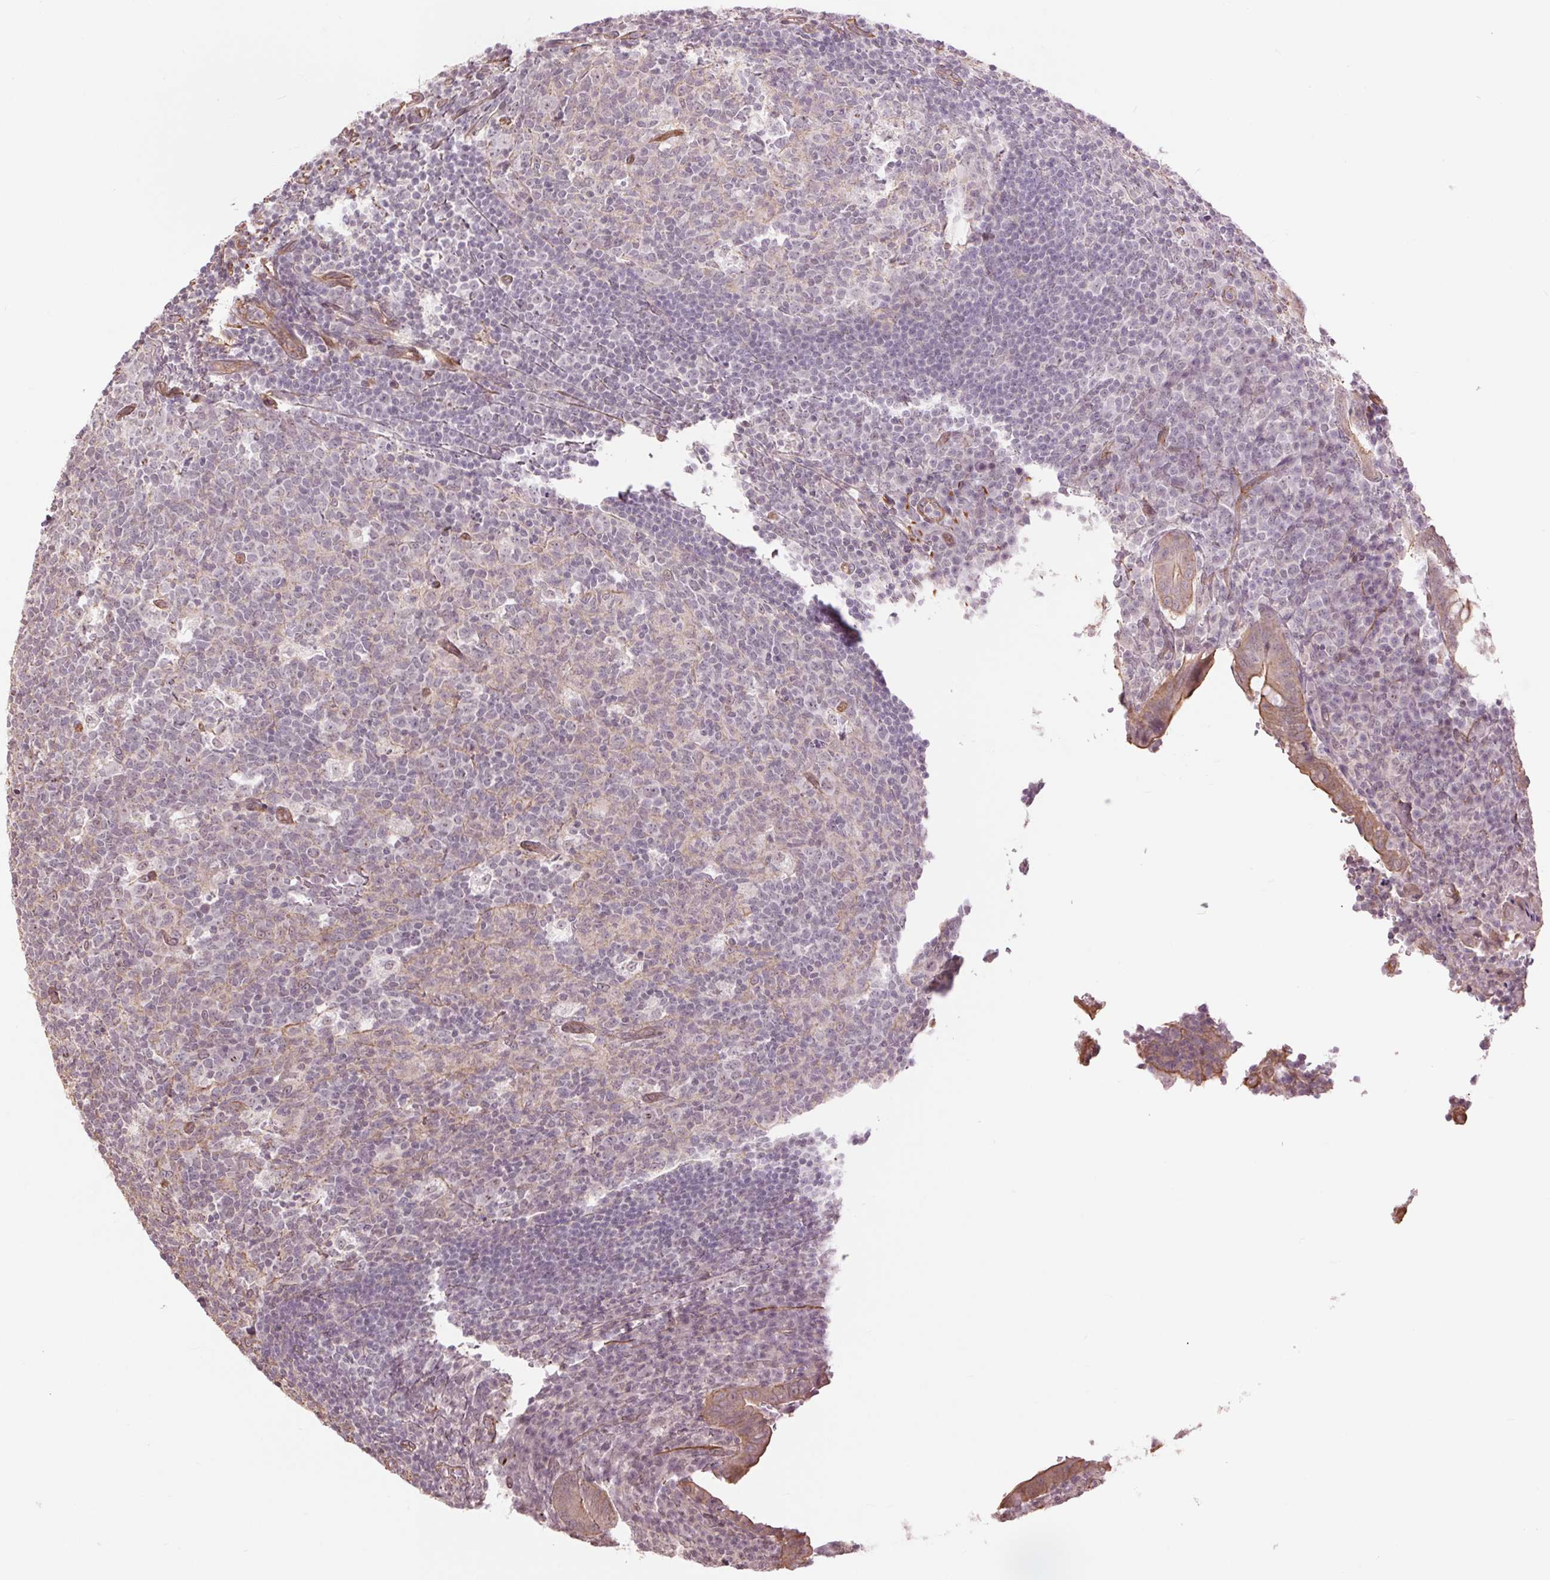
{"staining": {"intensity": "moderate", "quantity": ">75%", "location": "cytoplasmic/membranous"}, "tissue": "appendix", "cell_type": "Glandular cells", "image_type": "normal", "snomed": [{"axis": "morphology", "description": "Normal tissue, NOS"}, {"axis": "topography", "description": "Appendix"}], "caption": "Immunohistochemical staining of unremarkable human appendix shows medium levels of moderate cytoplasmic/membranous positivity in about >75% of glandular cells.", "gene": "PALM", "patient": {"sex": "male", "age": 18}}